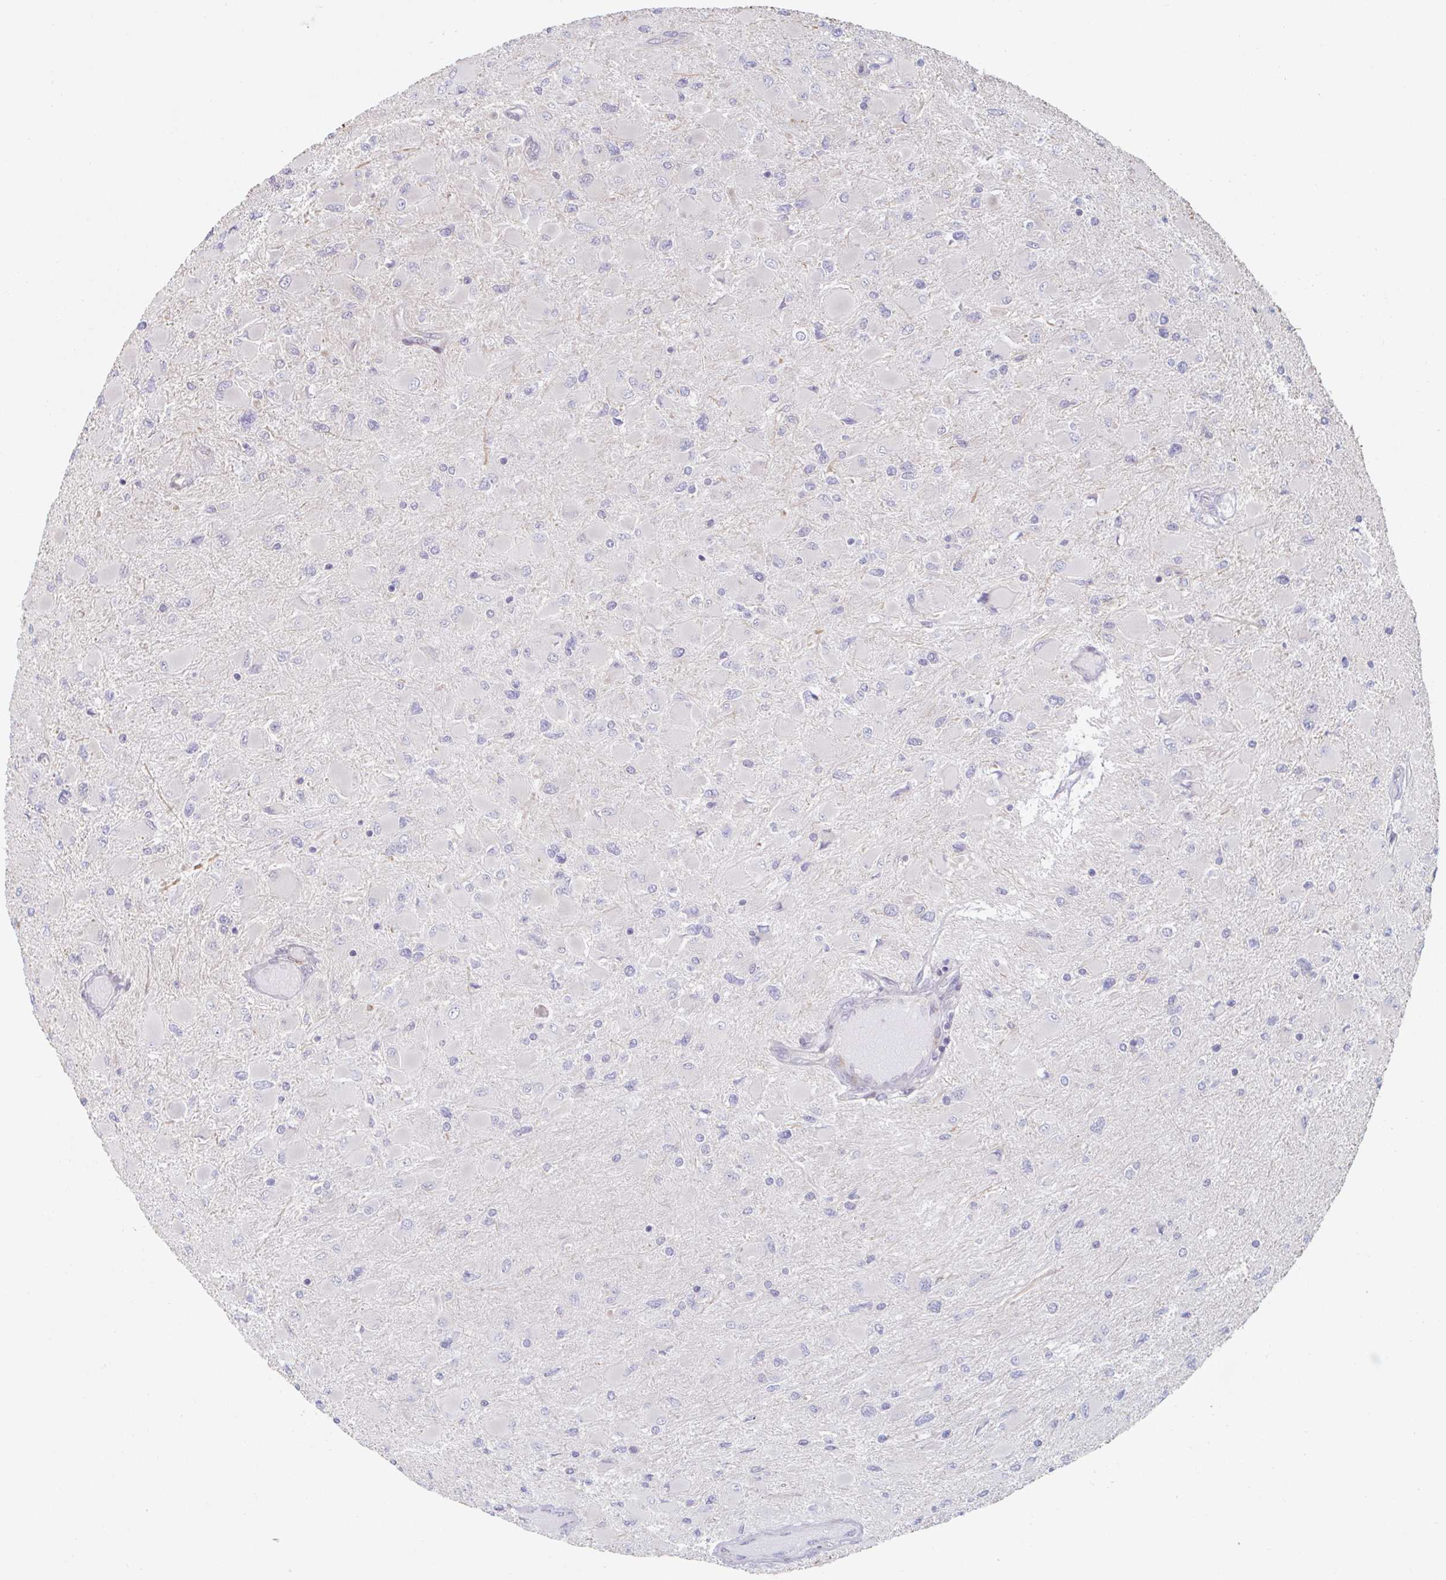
{"staining": {"intensity": "negative", "quantity": "none", "location": "none"}, "tissue": "glioma", "cell_type": "Tumor cells", "image_type": "cancer", "snomed": [{"axis": "morphology", "description": "Glioma, malignant, High grade"}, {"axis": "topography", "description": "Cerebral cortex"}], "caption": "Tumor cells are negative for brown protein staining in glioma.", "gene": "TRAPPC10", "patient": {"sex": "female", "age": 36}}